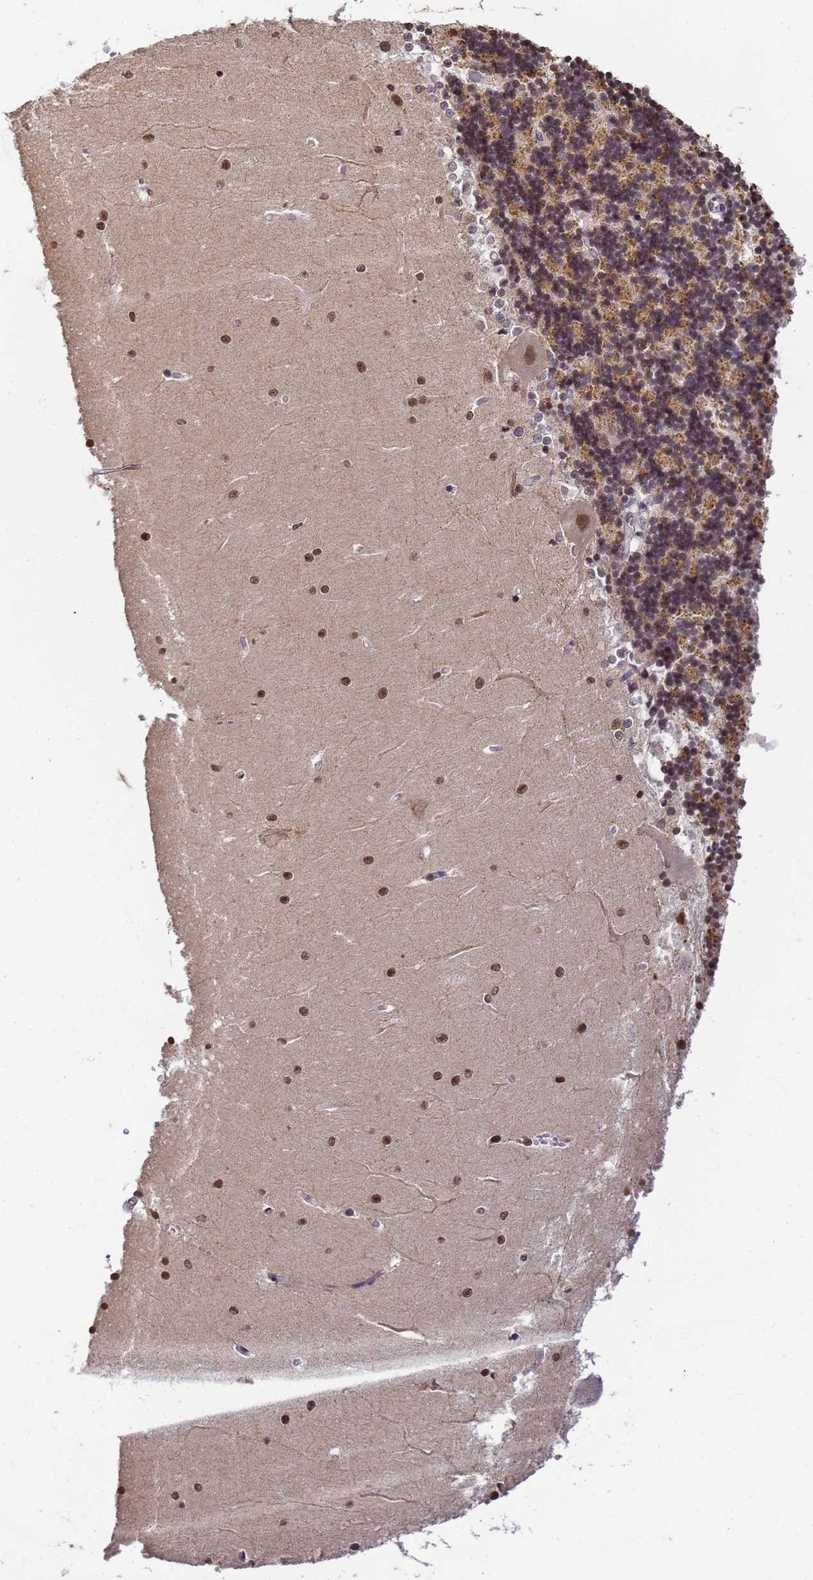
{"staining": {"intensity": "weak", "quantity": "25%-75%", "location": "cytoplasmic/membranous"}, "tissue": "cerebellum", "cell_type": "Cells in granular layer", "image_type": "normal", "snomed": [{"axis": "morphology", "description": "Normal tissue, NOS"}, {"axis": "topography", "description": "Cerebellum"}], "caption": "A micrograph of human cerebellum stained for a protein displays weak cytoplasmic/membranous brown staining in cells in granular layer.", "gene": "MYL7", "patient": {"sex": "male", "age": 37}}